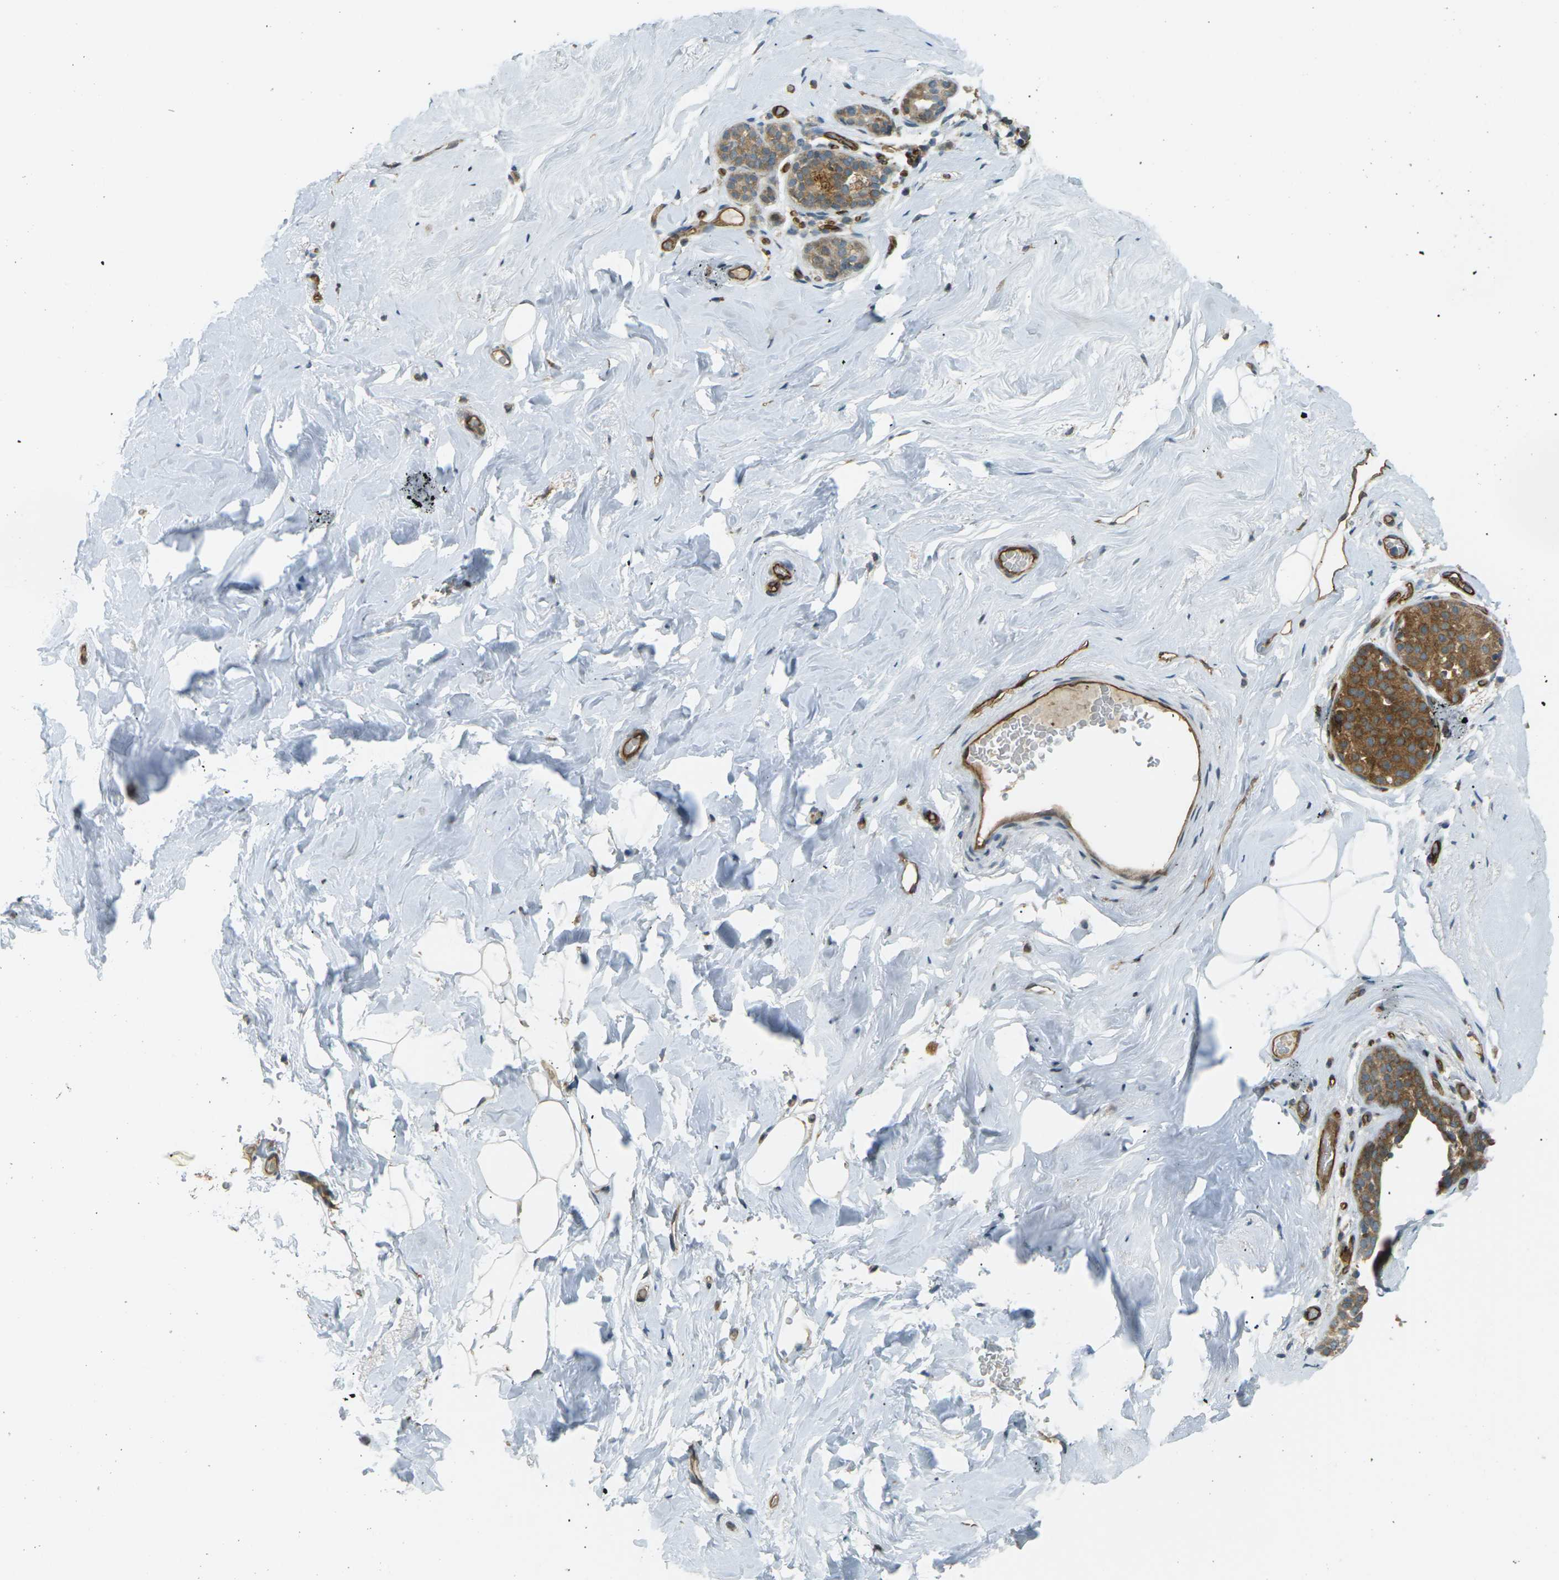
{"staining": {"intensity": "negative", "quantity": "none", "location": "none"}, "tissue": "breast", "cell_type": "Adipocytes", "image_type": "normal", "snomed": [{"axis": "morphology", "description": "Normal tissue, NOS"}, {"axis": "topography", "description": "Breast"}], "caption": "There is no significant positivity in adipocytes of breast. (DAB (3,3'-diaminobenzidine) immunohistochemistry with hematoxylin counter stain).", "gene": "S1PR1", "patient": {"sex": "female", "age": 75}}